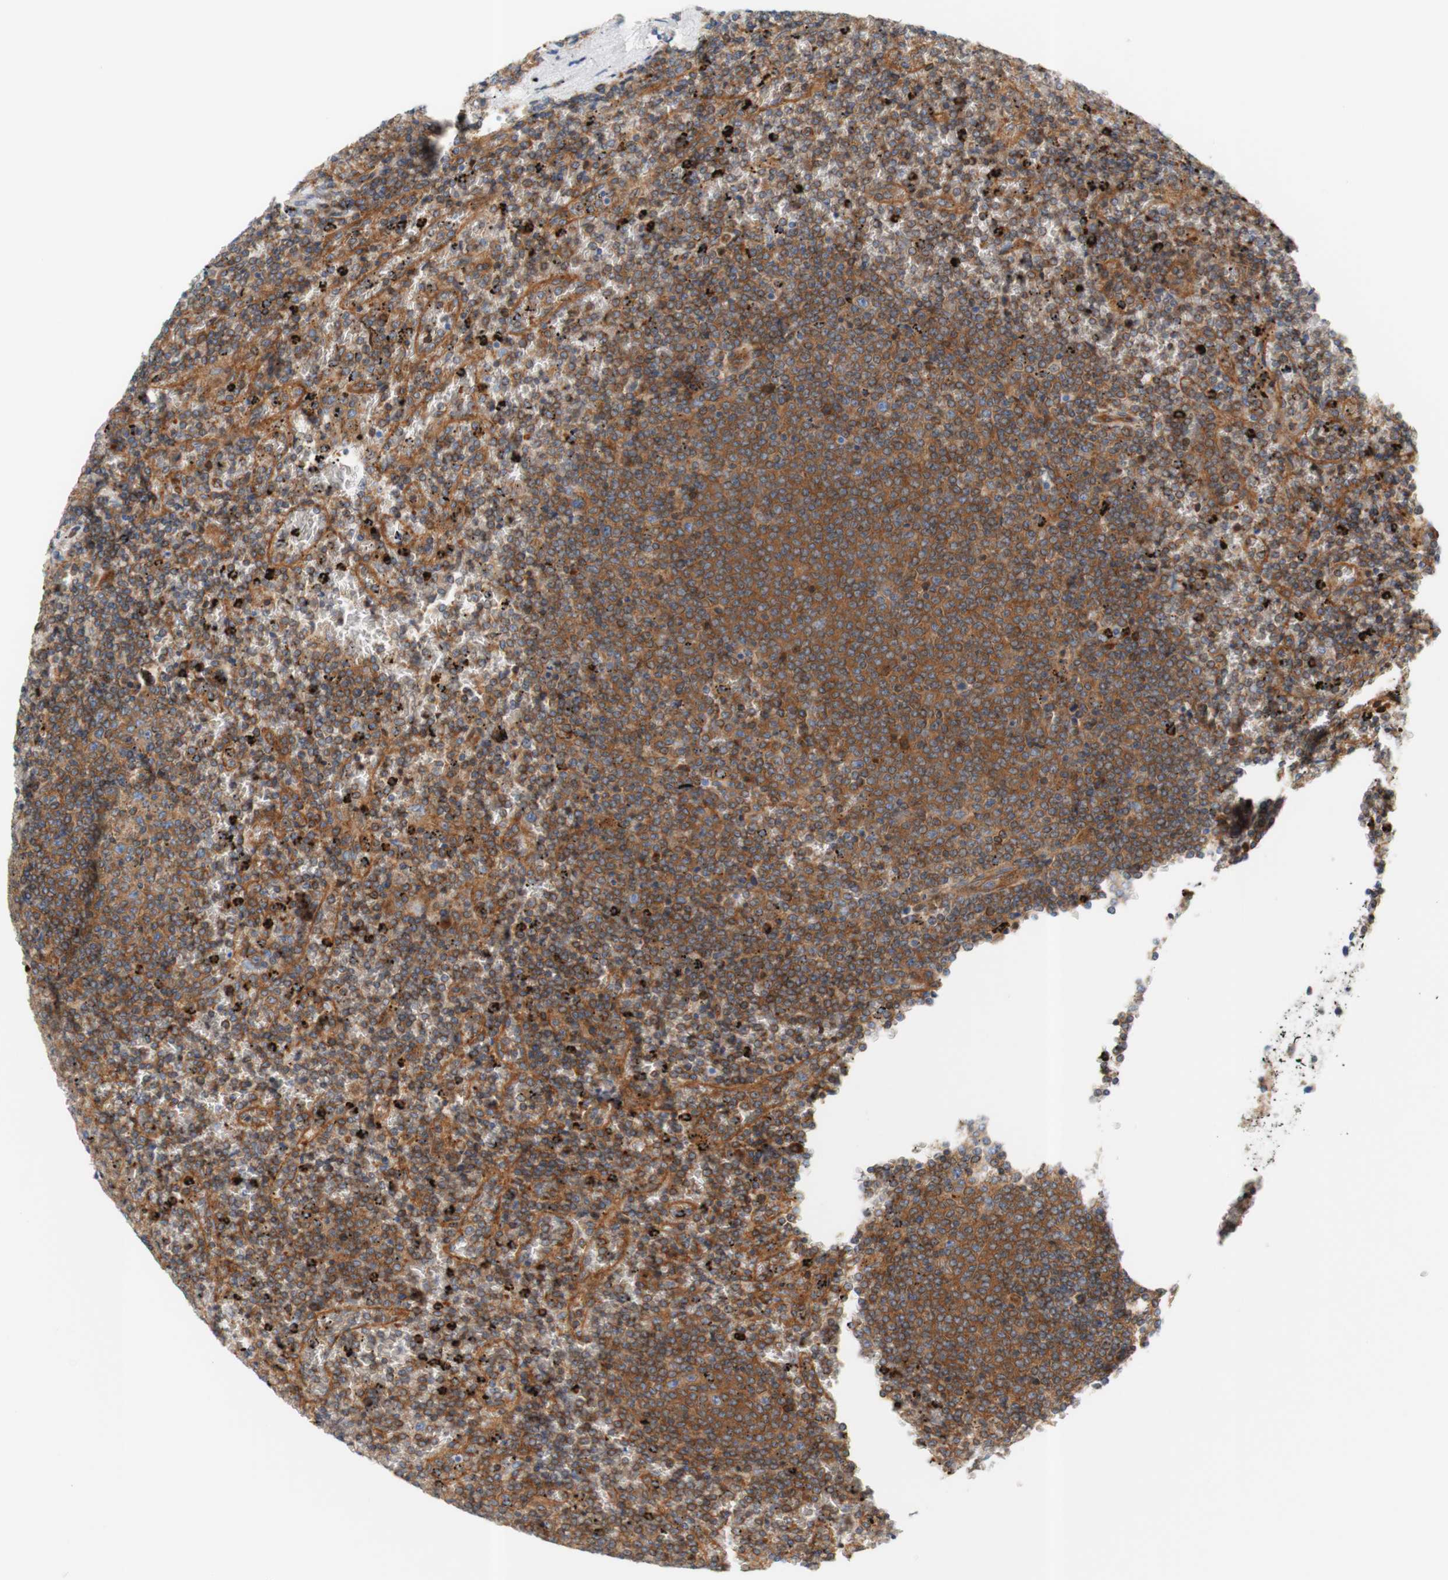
{"staining": {"intensity": "moderate", "quantity": ">75%", "location": "cytoplasmic/membranous"}, "tissue": "lymphoma", "cell_type": "Tumor cells", "image_type": "cancer", "snomed": [{"axis": "morphology", "description": "Malignant lymphoma, non-Hodgkin's type, Low grade"}, {"axis": "topography", "description": "Spleen"}], "caption": "Low-grade malignant lymphoma, non-Hodgkin's type was stained to show a protein in brown. There is medium levels of moderate cytoplasmic/membranous expression in approximately >75% of tumor cells. (Stains: DAB (3,3'-diaminobenzidine) in brown, nuclei in blue, Microscopy: brightfield microscopy at high magnification).", "gene": "STOM", "patient": {"sex": "female", "age": 77}}